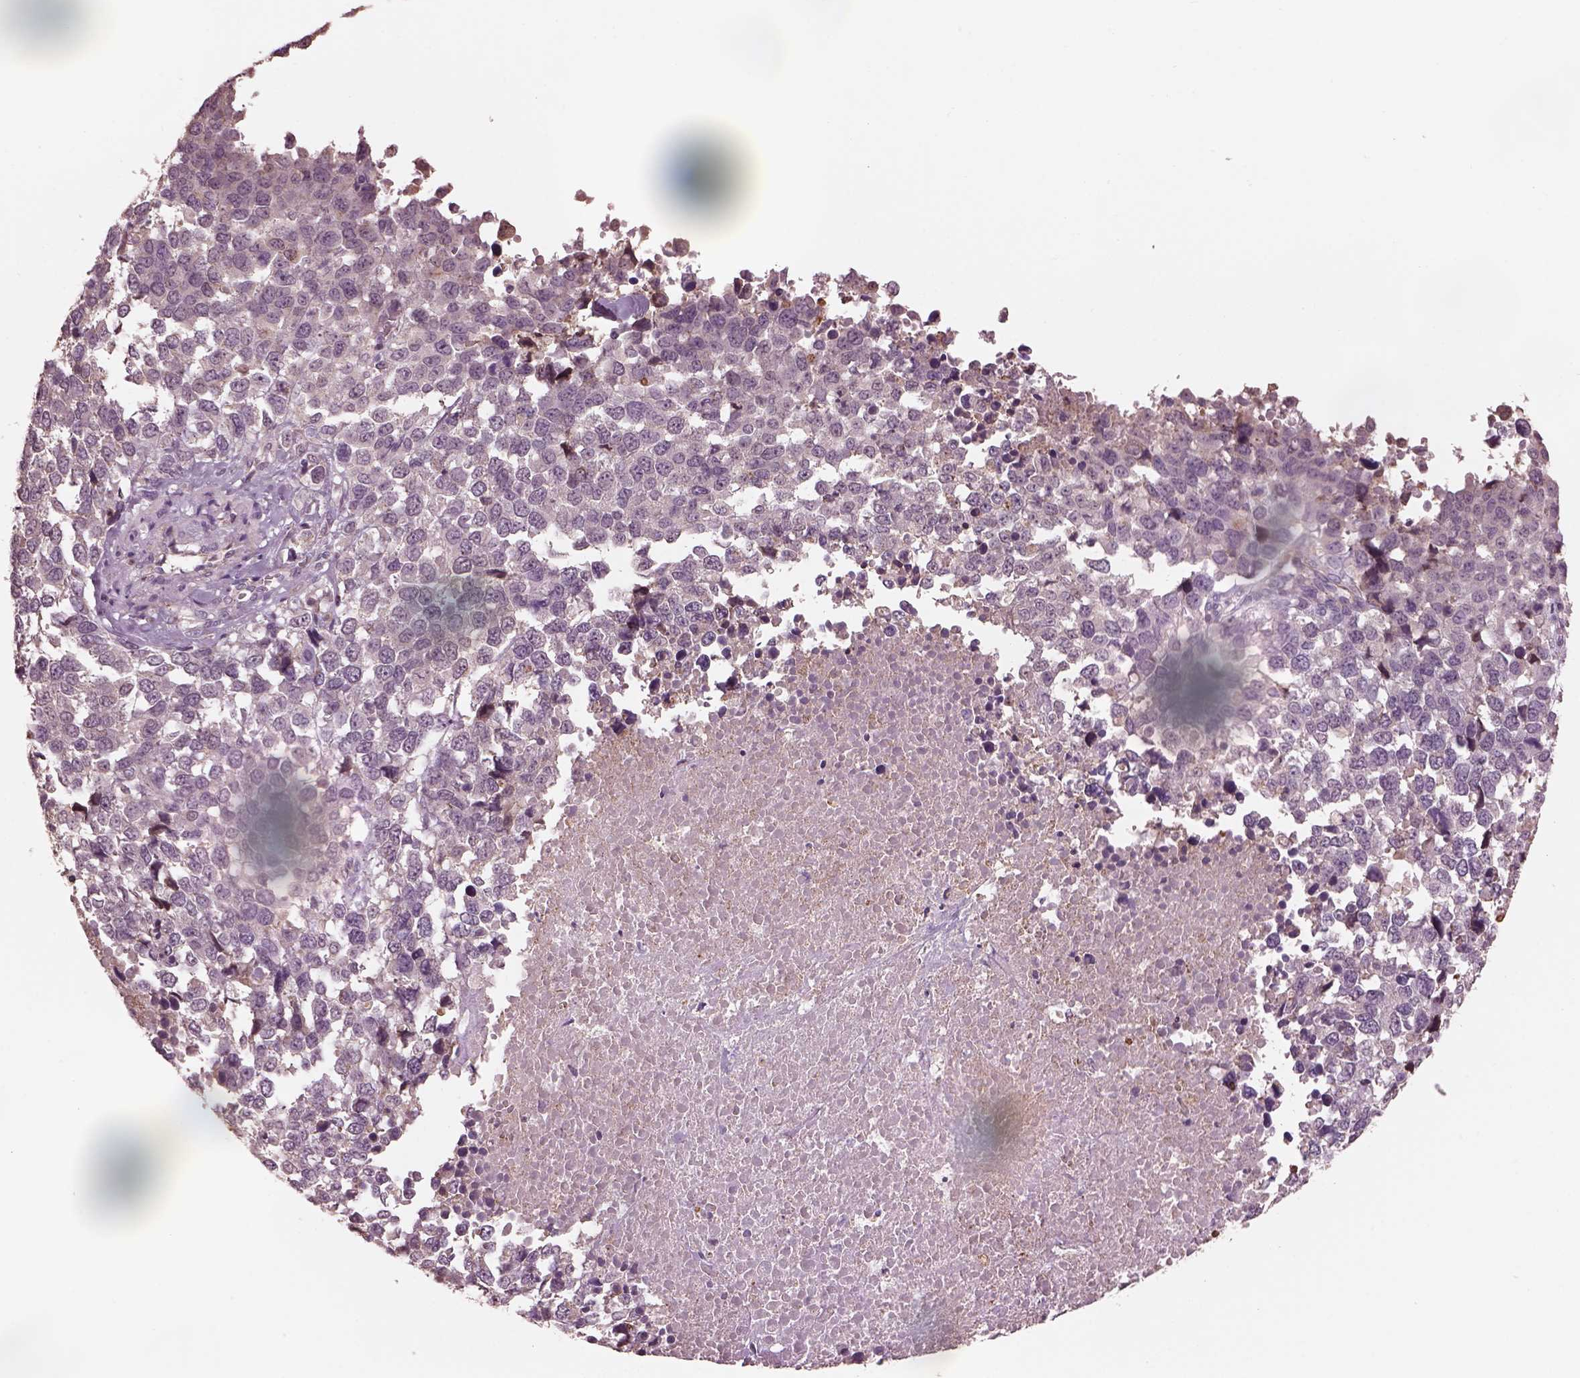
{"staining": {"intensity": "negative", "quantity": "none", "location": "none"}, "tissue": "melanoma", "cell_type": "Tumor cells", "image_type": "cancer", "snomed": [{"axis": "morphology", "description": "Malignant melanoma, Metastatic site"}, {"axis": "topography", "description": "Skin"}], "caption": "Immunohistochemical staining of human malignant melanoma (metastatic site) displays no significant positivity in tumor cells.", "gene": "SRI", "patient": {"sex": "male", "age": 84}}